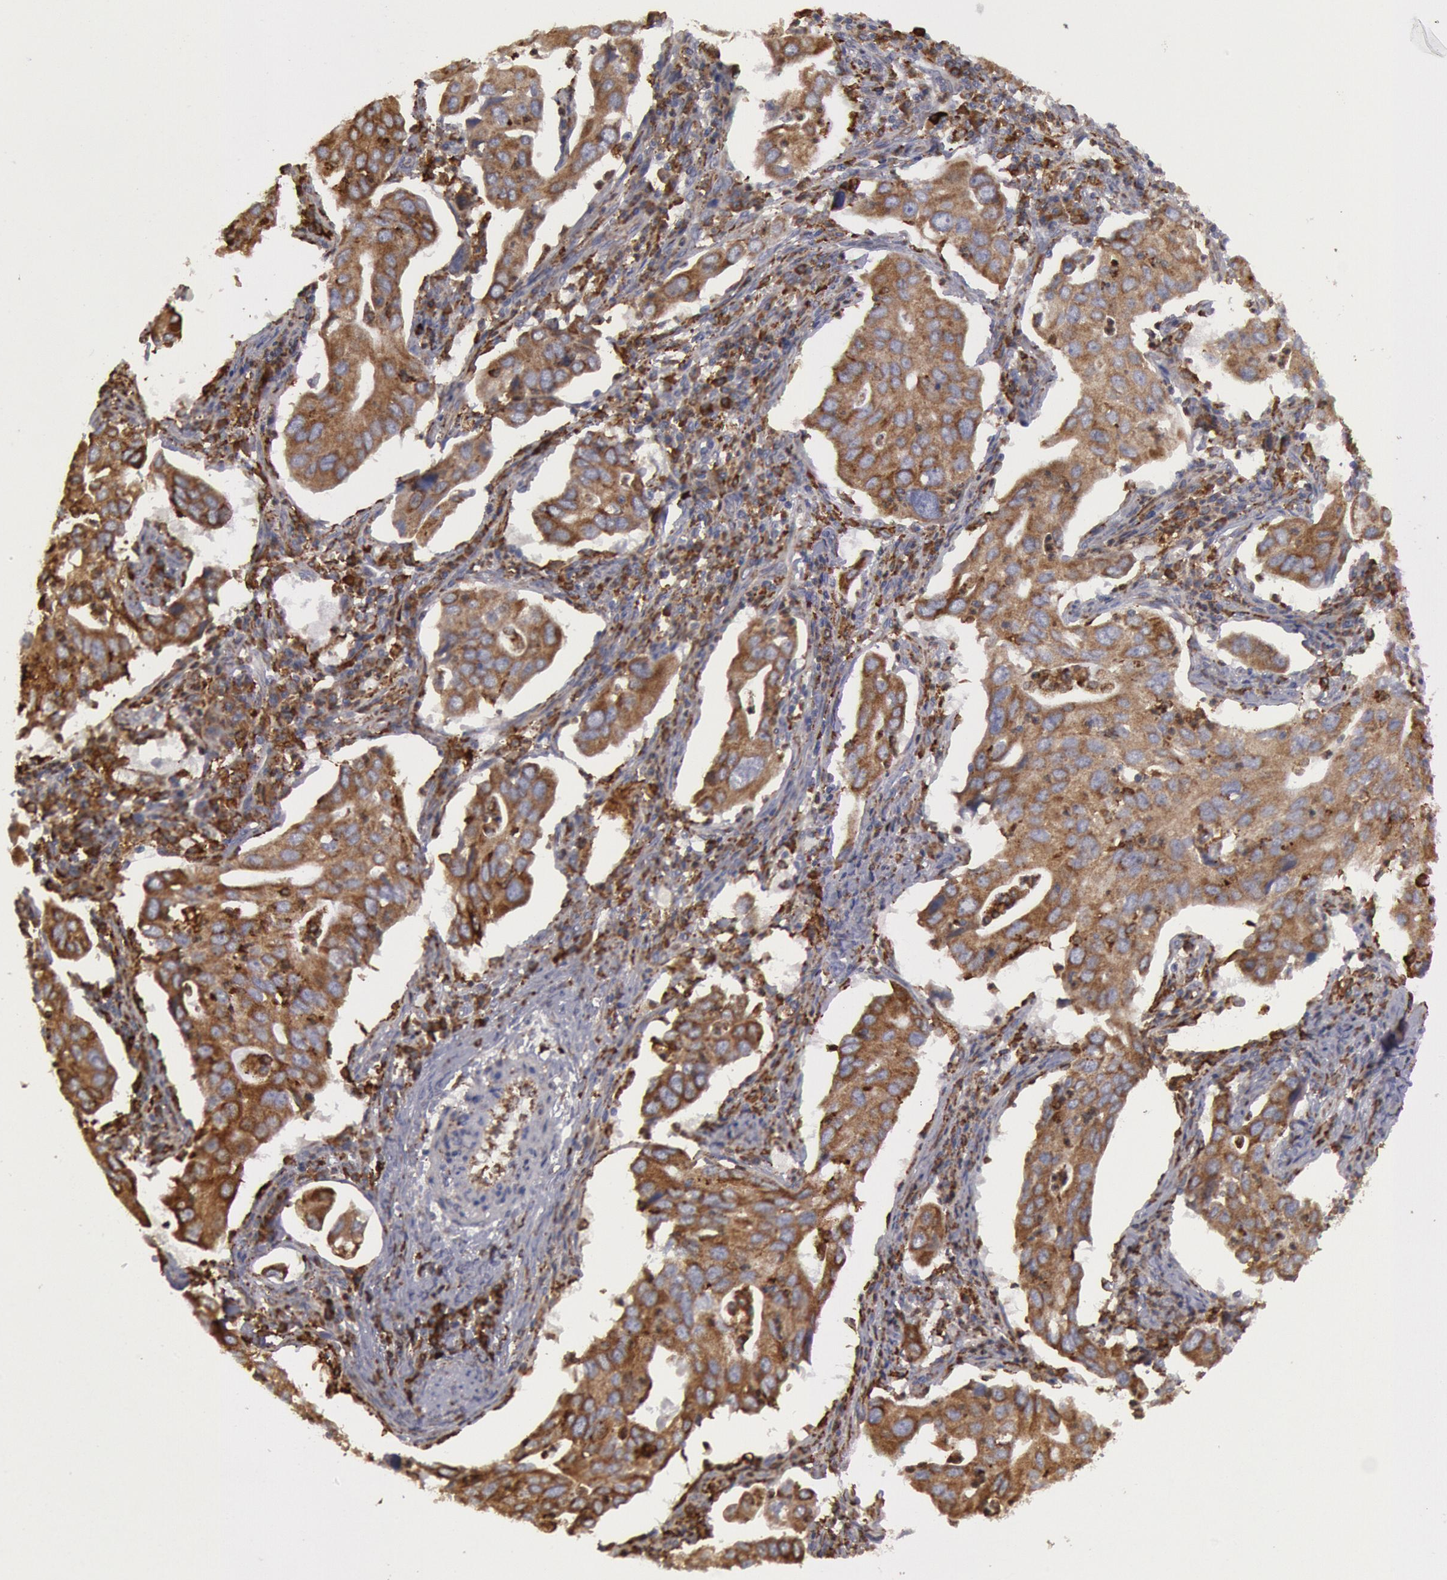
{"staining": {"intensity": "moderate", "quantity": ">75%", "location": "cytoplasmic/membranous"}, "tissue": "lung cancer", "cell_type": "Tumor cells", "image_type": "cancer", "snomed": [{"axis": "morphology", "description": "Adenocarcinoma, NOS"}, {"axis": "topography", "description": "Lung"}], "caption": "Lung cancer tissue displays moderate cytoplasmic/membranous expression in approximately >75% of tumor cells", "gene": "ERP44", "patient": {"sex": "male", "age": 48}}